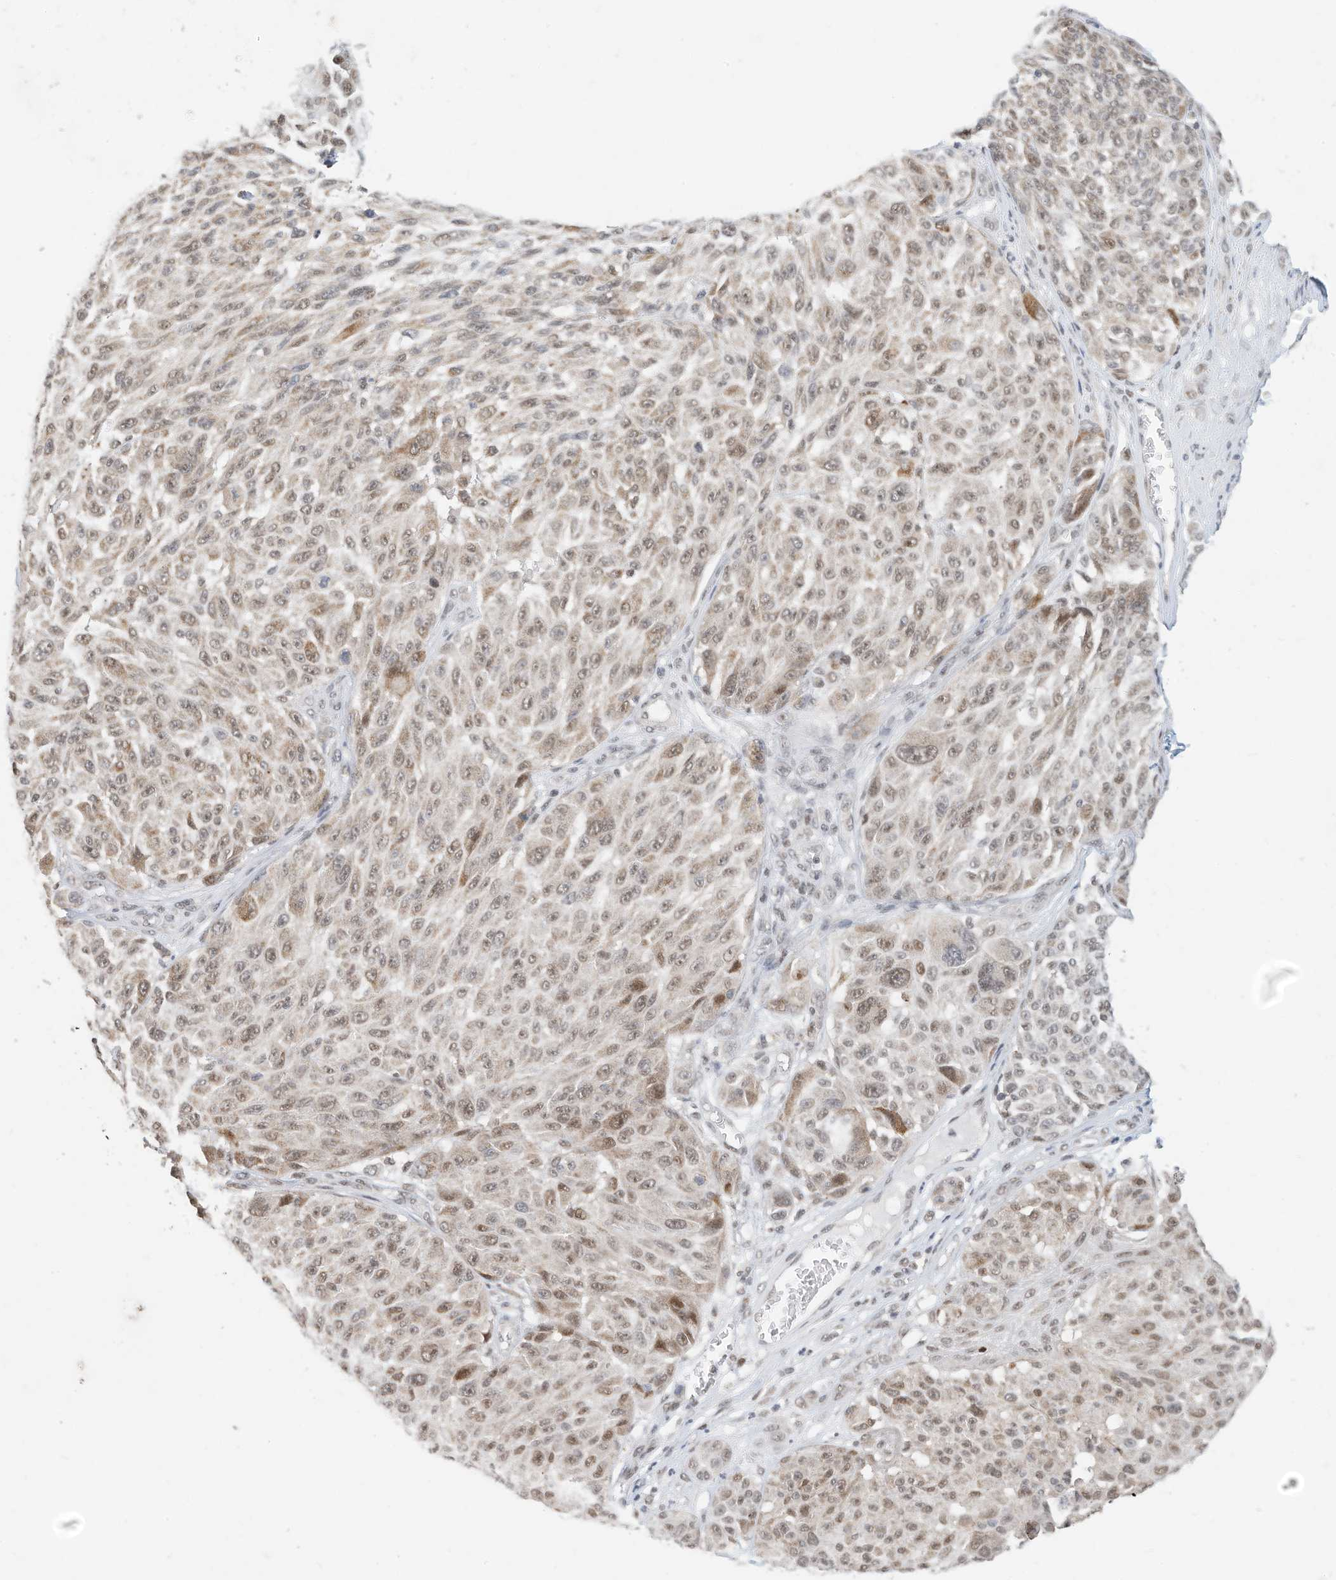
{"staining": {"intensity": "weak", "quantity": ">75%", "location": "nuclear"}, "tissue": "melanoma", "cell_type": "Tumor cells", "image_type": "cancer", "snomed": [{"axis": "morphology", "description": "Malignant melanoma, NOS"}, {"axis": "topography", "description": "Skin"}], "caption": "An image of malignant melanoma stained for a protein exhibits weak nuclear brown staining in tumor cells. (DAB (3,3'-diaminobenzidine) IHC with brightfield microscopy, high magnification).", "gene": "OGT", "patient": {"sex": "male", "age": 83}}